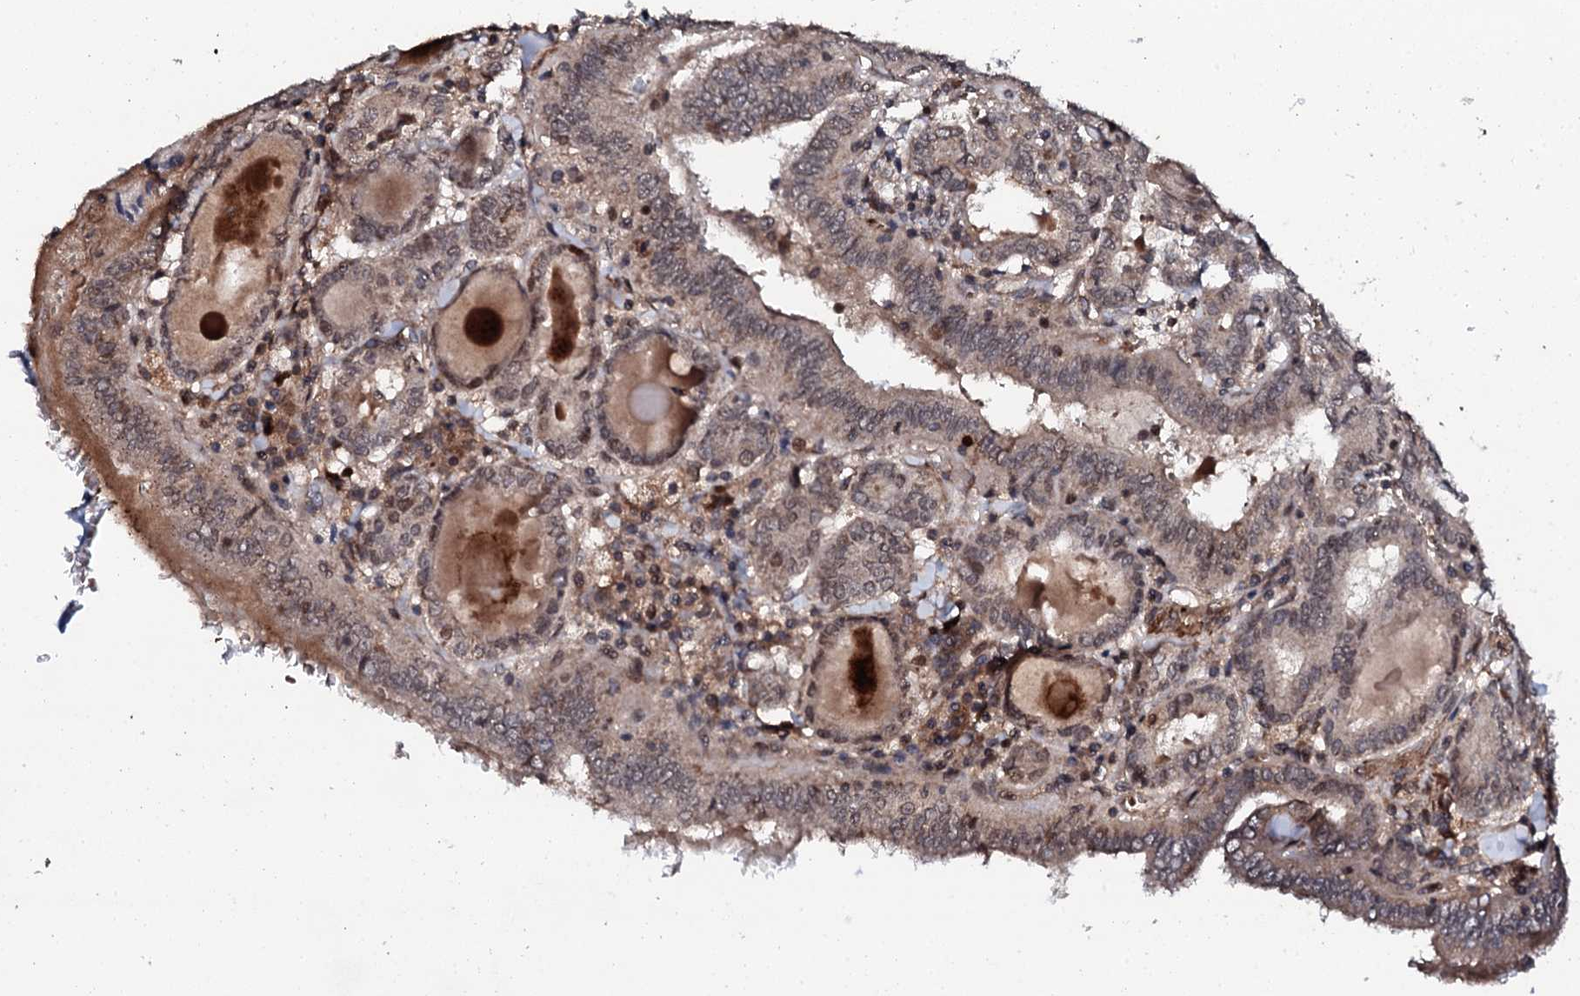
{"staining": {"intensity": "weak", "quantity": ">75%", "location": "cytoplasmic/membranous,nuclear"}, "tissue": "thyroid cancer", "cell_type": "Tumor cells", "image_type": "cancer", "snomed": [{"axis": "morphology", "description": "Papillary adenocarcinoma, NOS"}, {"axis": "topography", "description": "Thyroid gland"}], "caption": "Protein analysis of papillary adenocarcinoma (thyroid) tissue demonstrates weak cytoplasmic/membranous and nuclear staining in about >75% of tumor cells. (IHC, brightfield microscopy, high magnification).", "gene": "FAM111A", "patient": {"sex": "female", "age": 72}}